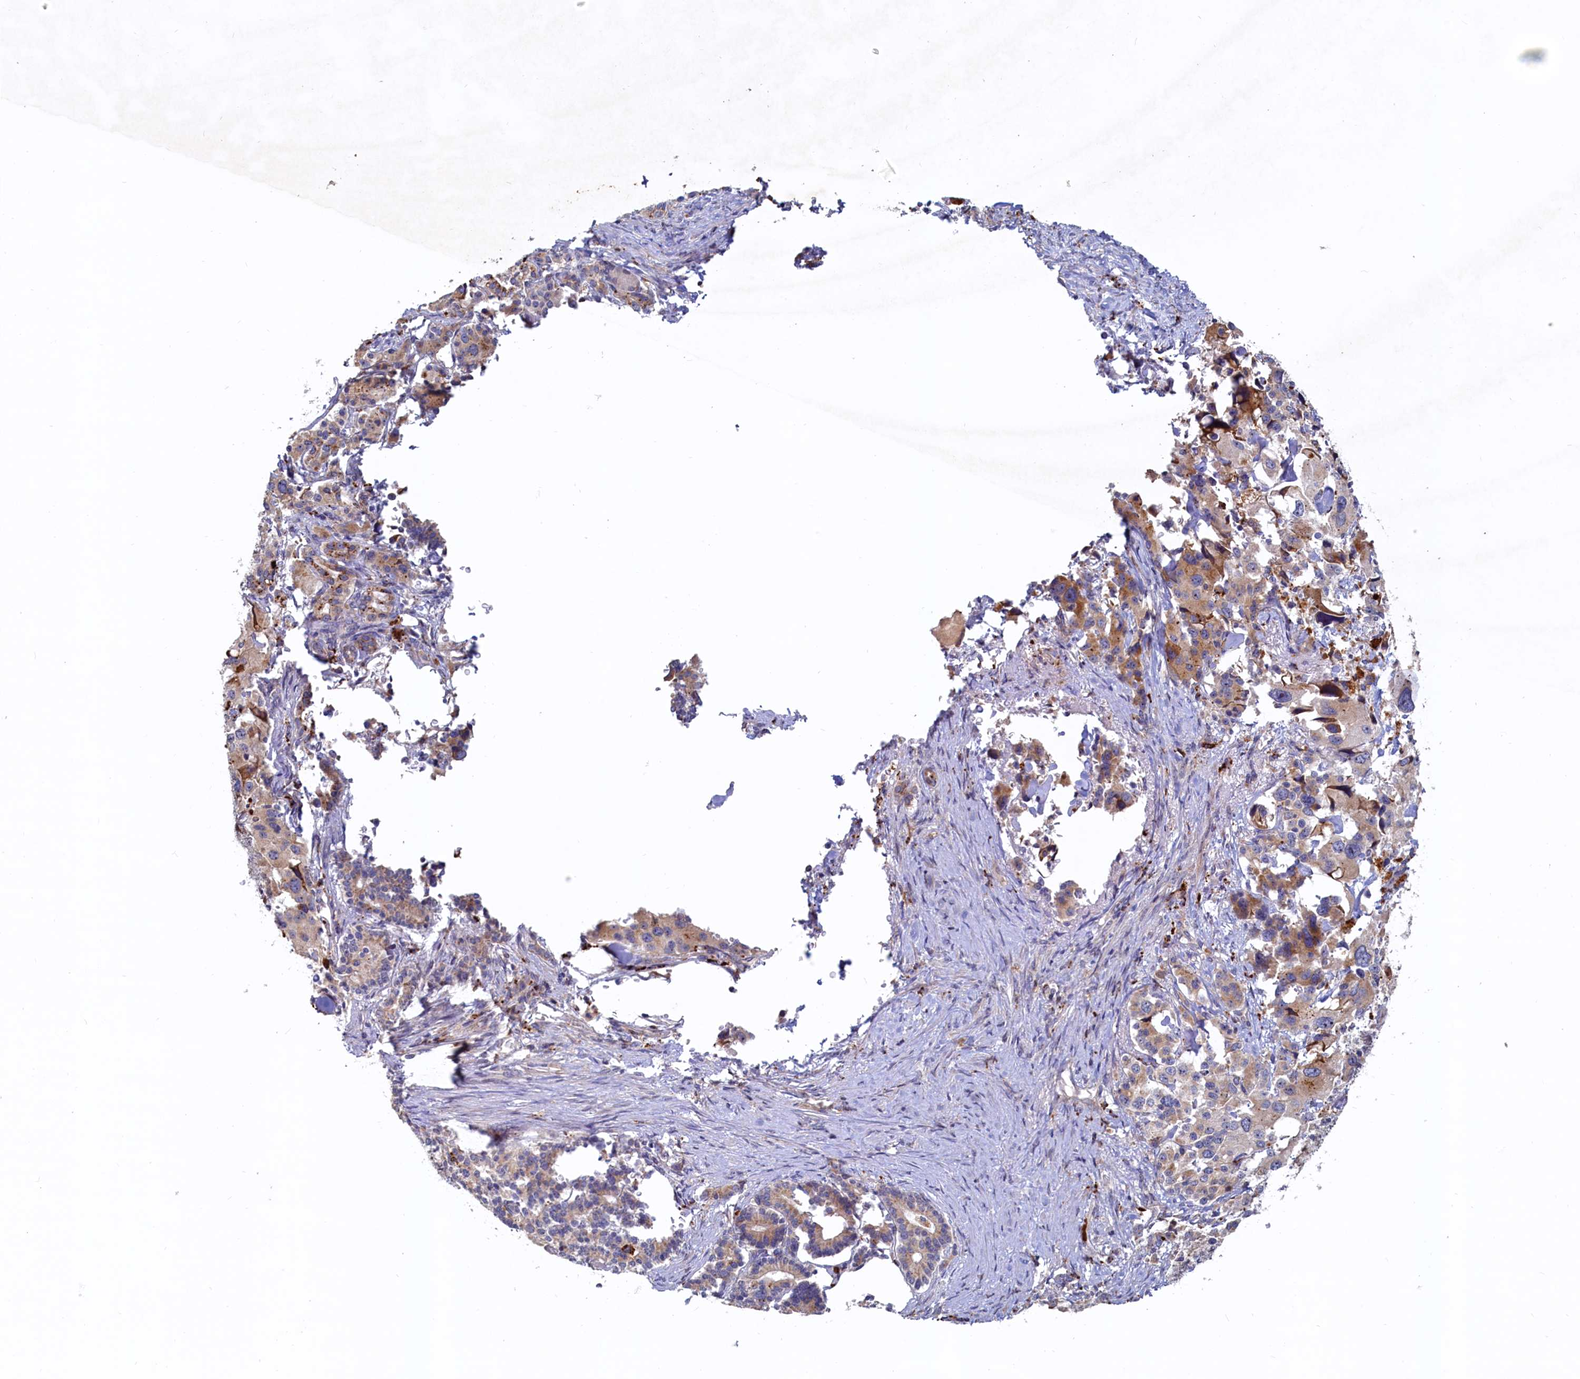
{"staining": {"intensity": "moderate", "quantity": "25%-75%", "location": "cytoplasmic/membranous"}, "tissue": "pancreatic cancer", "cell_type": "Tumor cells", "image_type": "cancer", "snomed": [{"axis": "morphology", "description": "Adenocarcinoma, NOS"}, {"axis": "topography", "description": "Pancreas"}], "caption": "A brown stain shows moderate cytoplasmic/membranous staining of a protein in human adenocarcinoma (pancreatic) tumor cells.", "gene": "RGS7BP", "patient": {"sex": "female", "age": 74}}